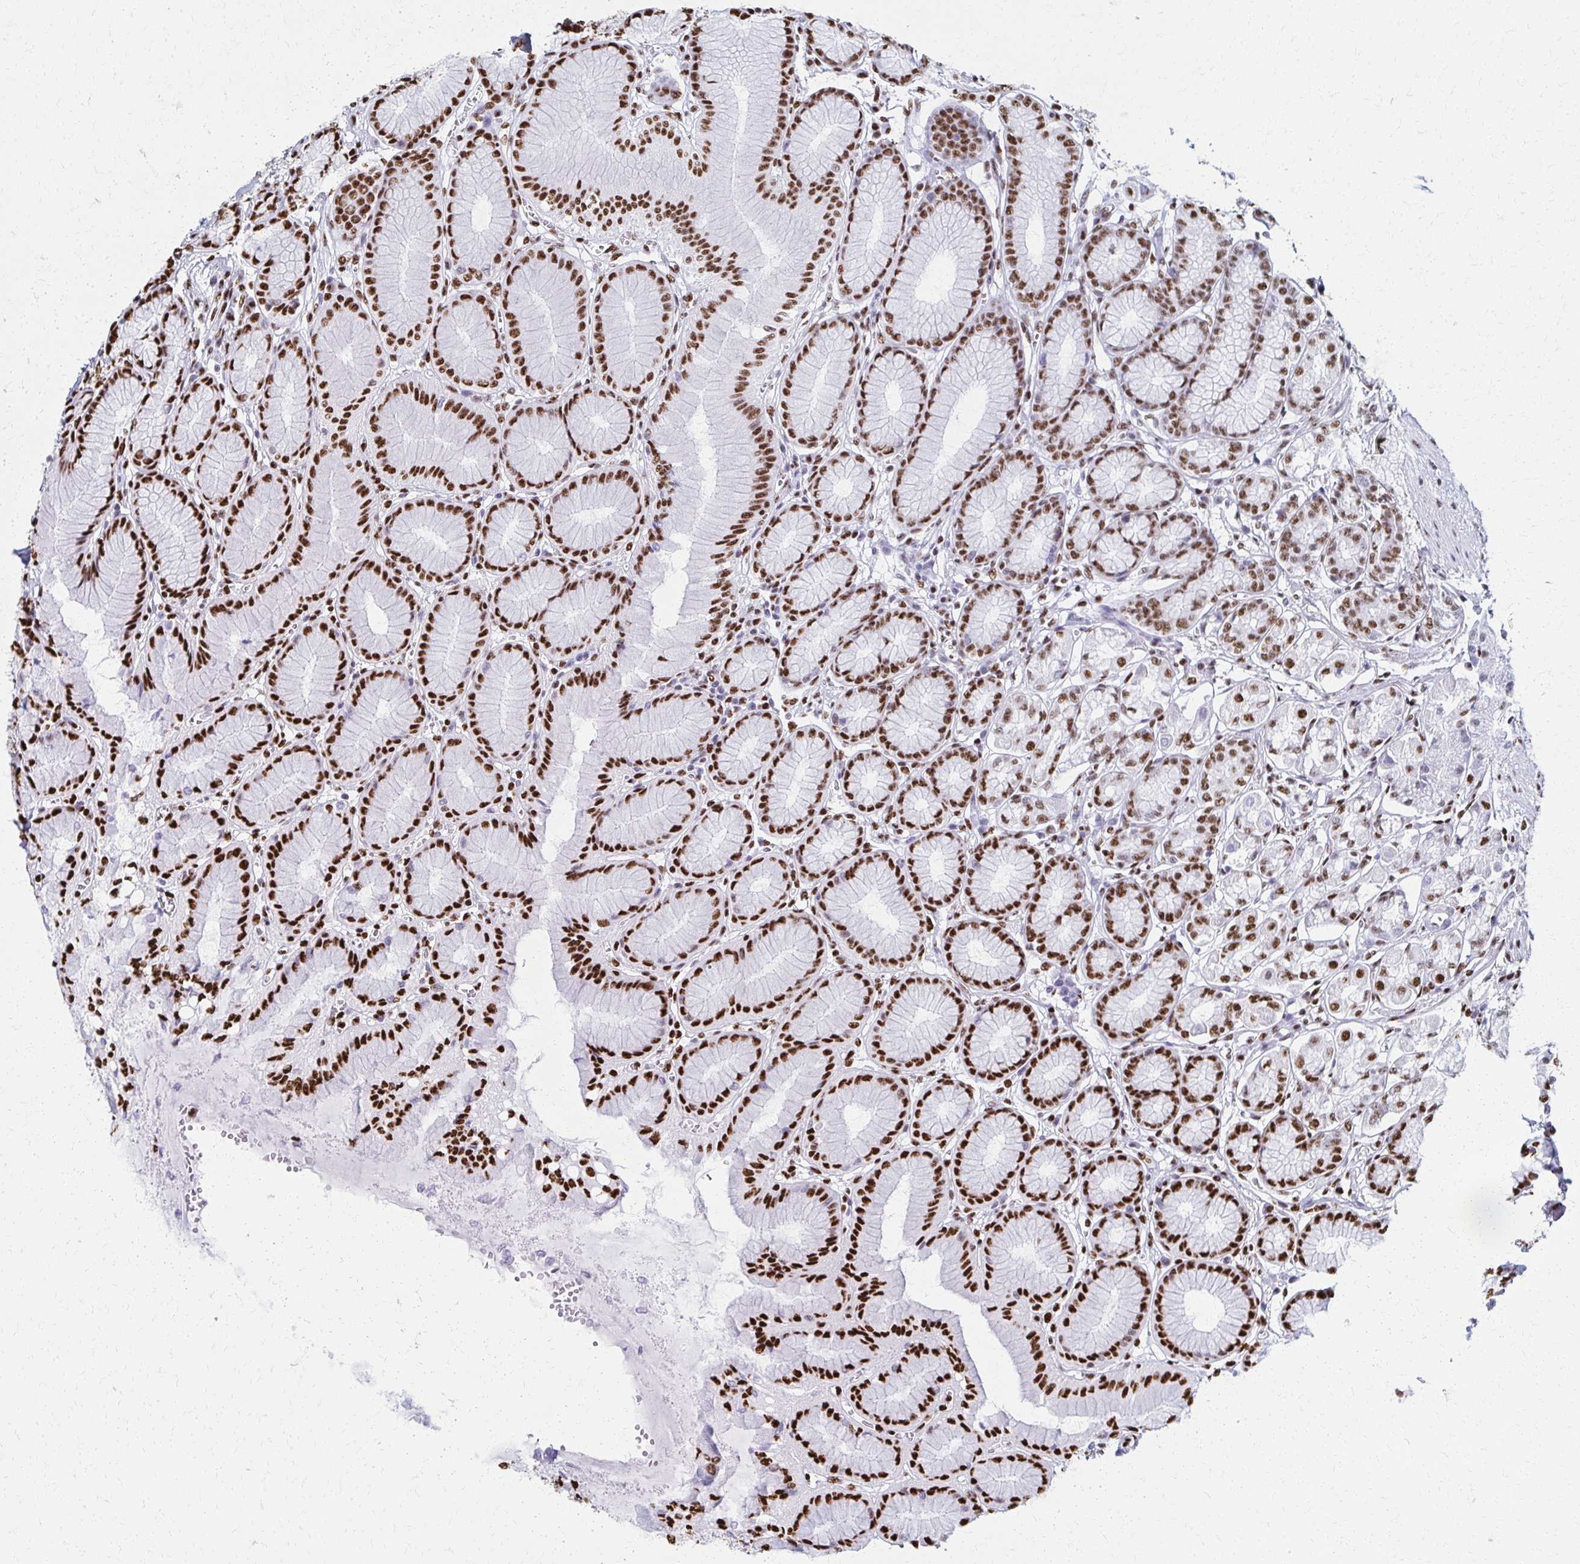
{"staining": {"intensity": "strong", "quantity": "25%-75%", "location": "nuclear"}, "tissue": "stomach", "cell_type": "Glandular cells", "image_type": "normal", "snomed": [{"axis": "morphology", "description": "Normal tissue, NOS"}, {"axis": "topography", "description": "Stomach"}, {"axis": "topography", "description": "Stomach, lower"}], "caption": "Glandular cells exhibit strong nuclear staining in approximately 25%-75% of cells in benign stomach.", "gene": "NONO", "patient": {"sex": "male", "age": 76}}